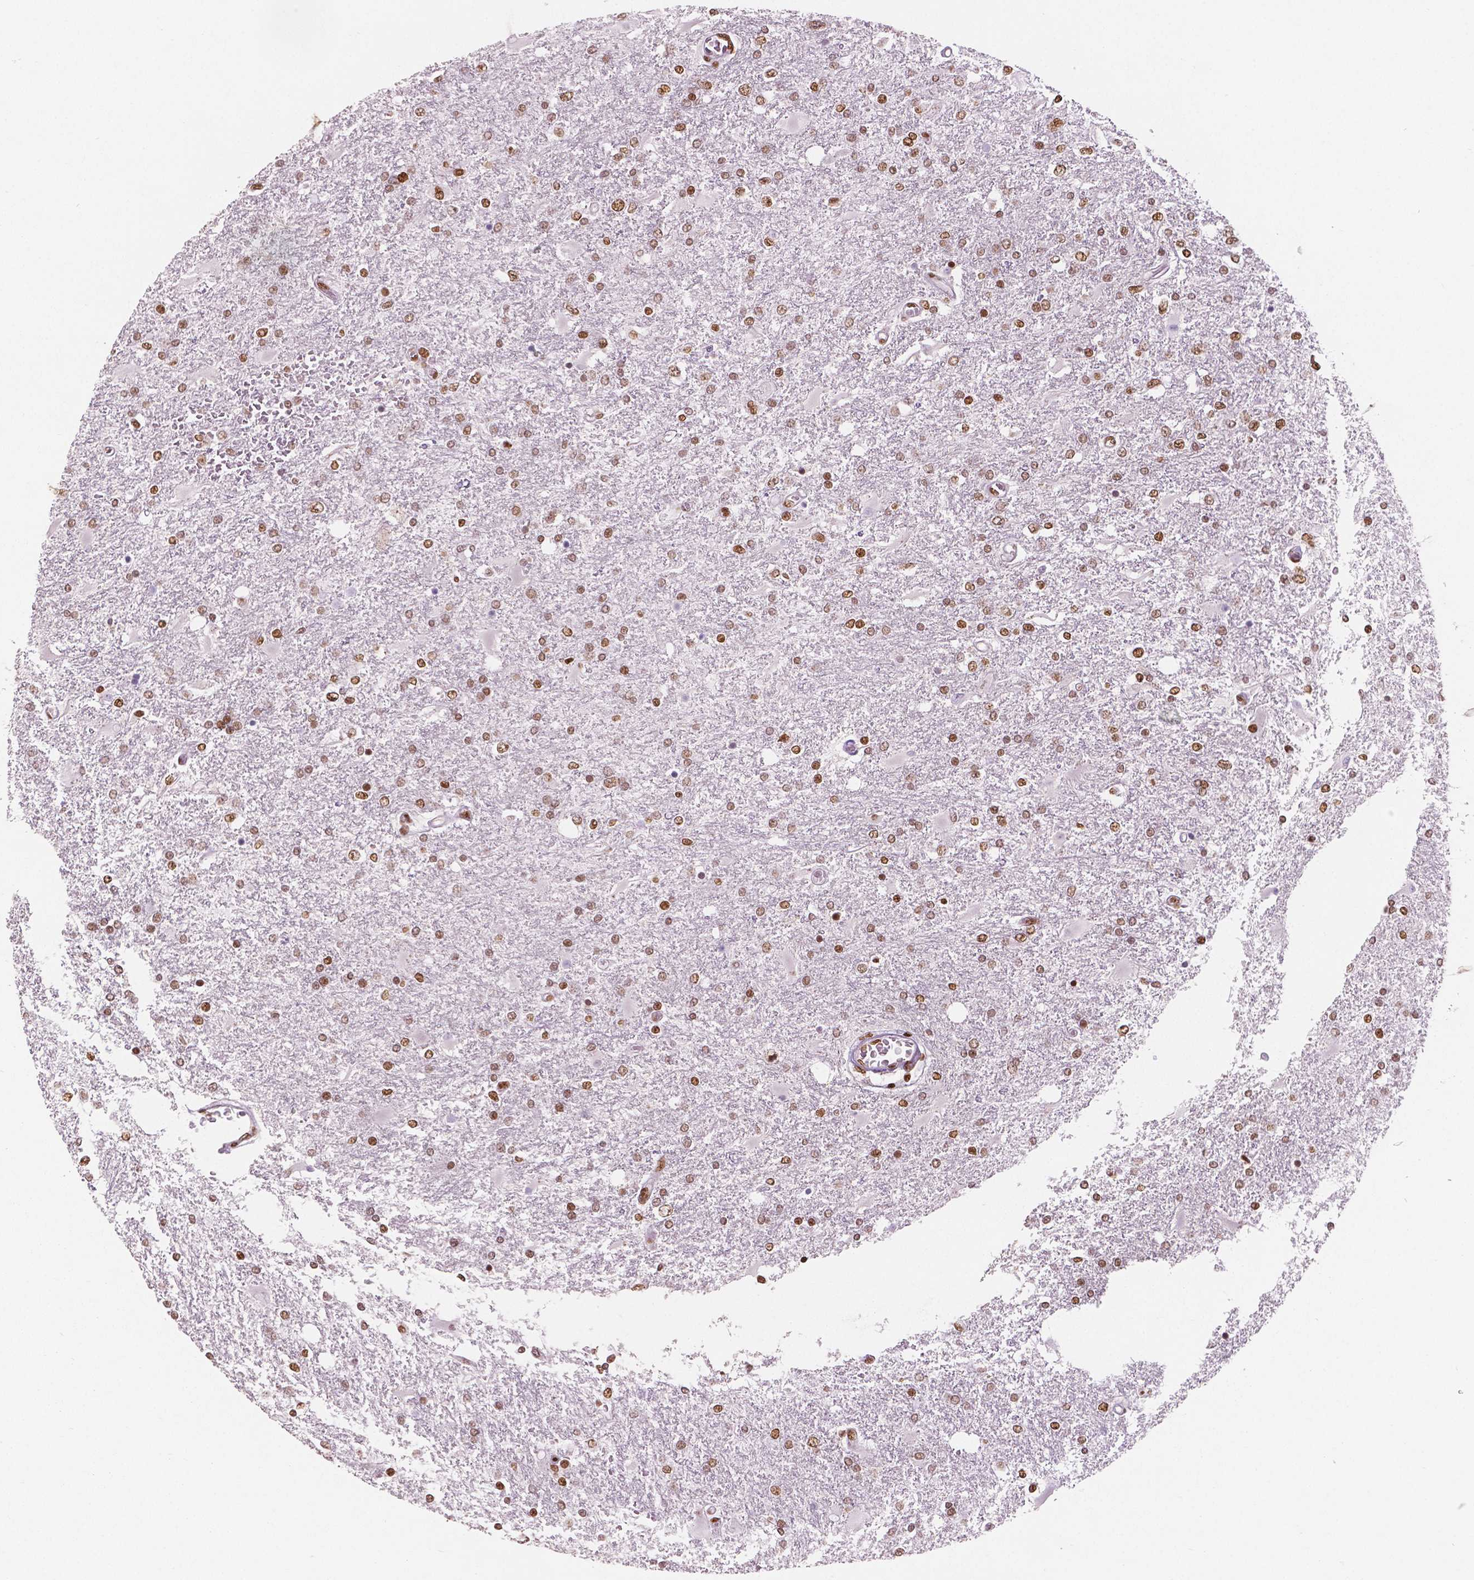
{"staining": {"intensity": "moderate", "quantity": ">75%", "location": "nuclear"}, "tissue": "glioma", "cell_type": "Tumor cells", "image_type": "cancer", "snomed": [{"axis": "morphology", "description": "Glioma, malignant, High grade"}, {"axis": "topography", "description": "Cerebral cortex"}], "caption": "This histopathology image reveals IHC staining of human malignant glioma (high-grade), with medium moderate nuclear positivity in approximately >75% of tumor cells.", "gene": "BRD4", "patient": {"sex": "male", "age": 79}}